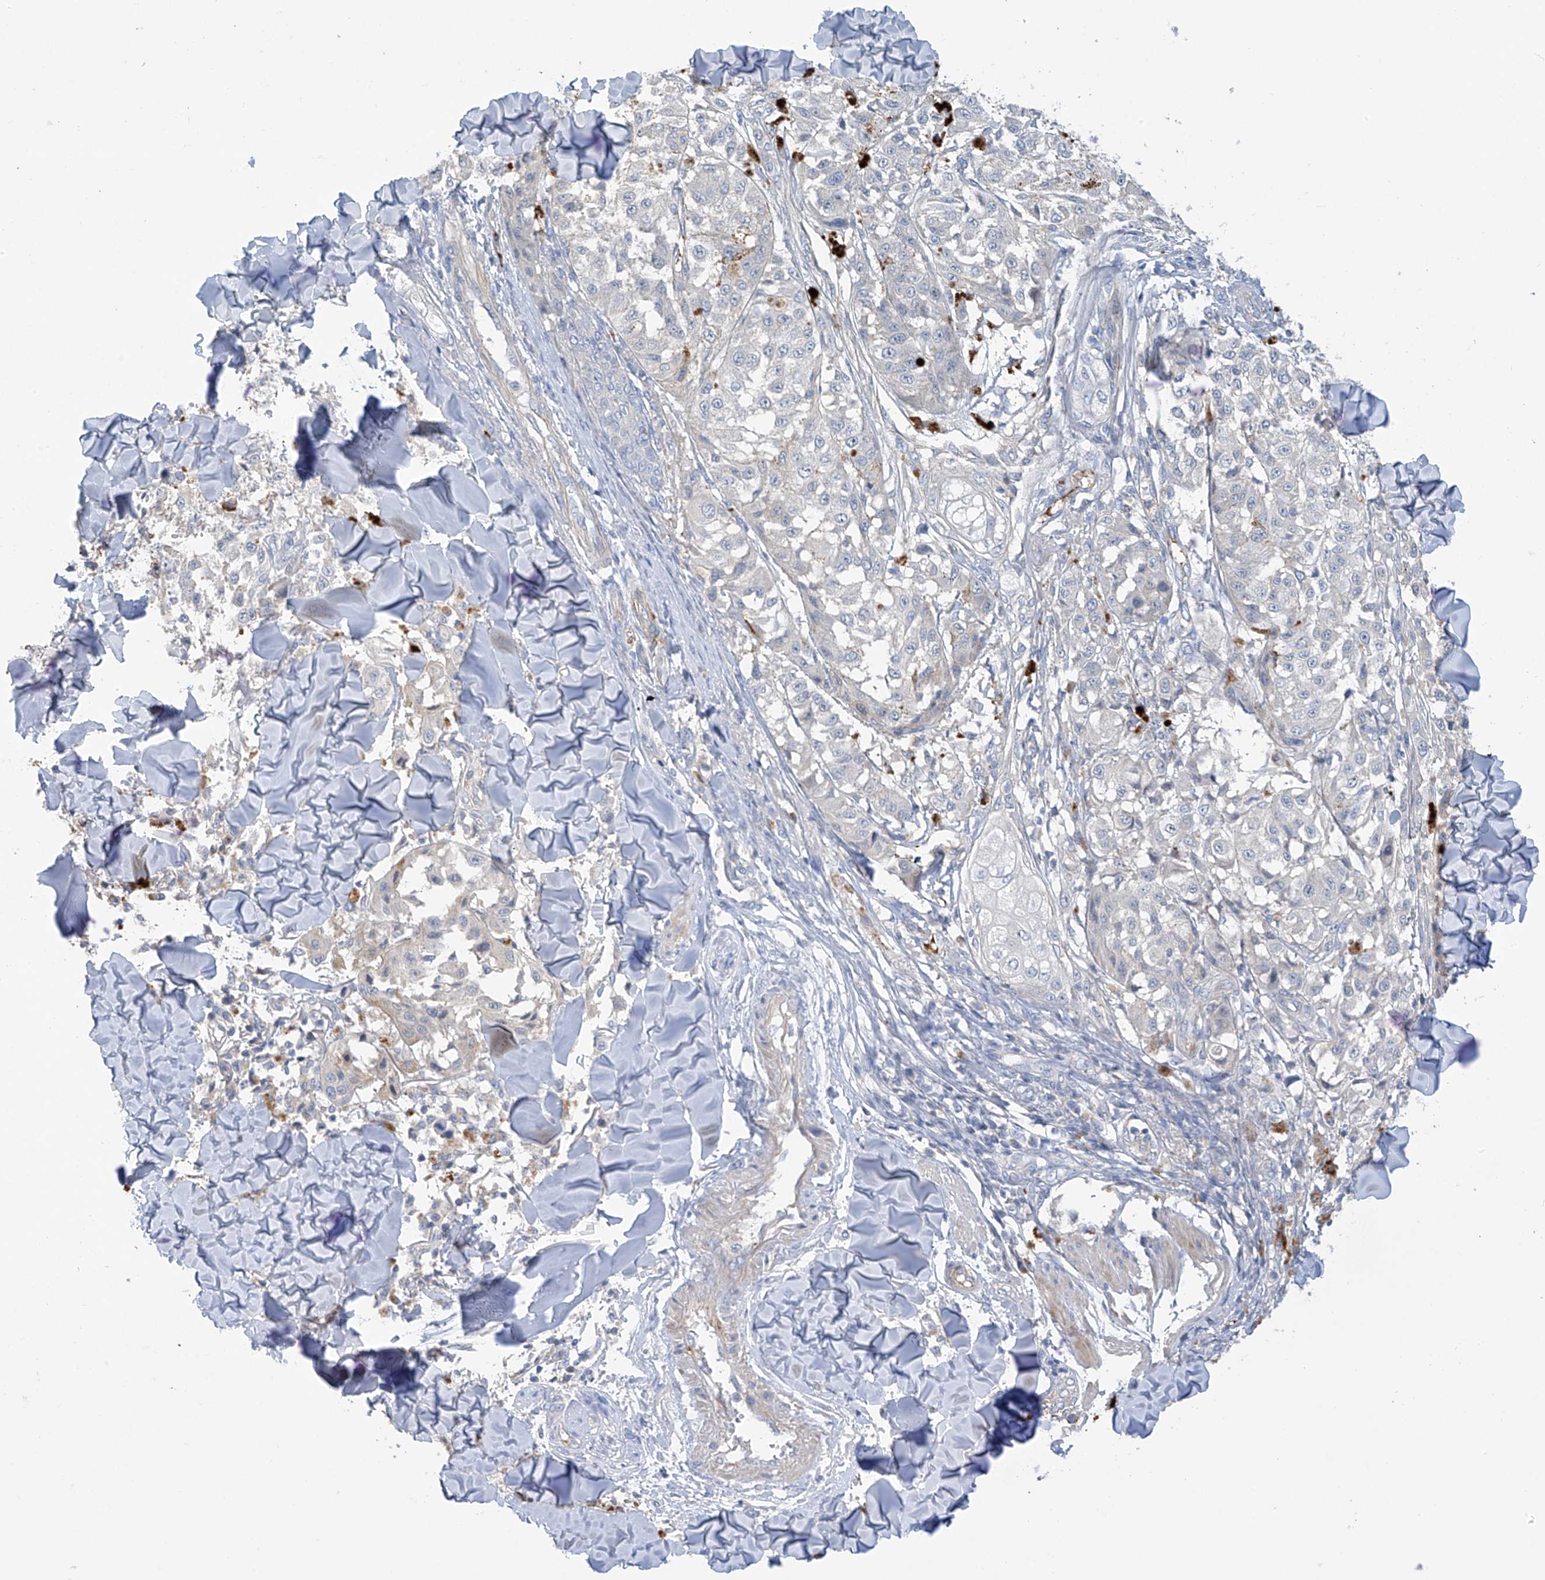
{"staining": {"intensity": "negative", "quantity": "none", "location": "none"}, "tissue": "melanoma", "cell_type": "Tumor cells", "image_type": "cancer", "snomed": [{"axis": "morphology", "description": "Malignant melanoma, NOS"}, {"axis": "topography", "description": "Skin"}], "caption": "There is no significant staining in tumor cells of melanoma.", "gene": "PRSS12", "patient": {"sex": "female", "age": 64}}